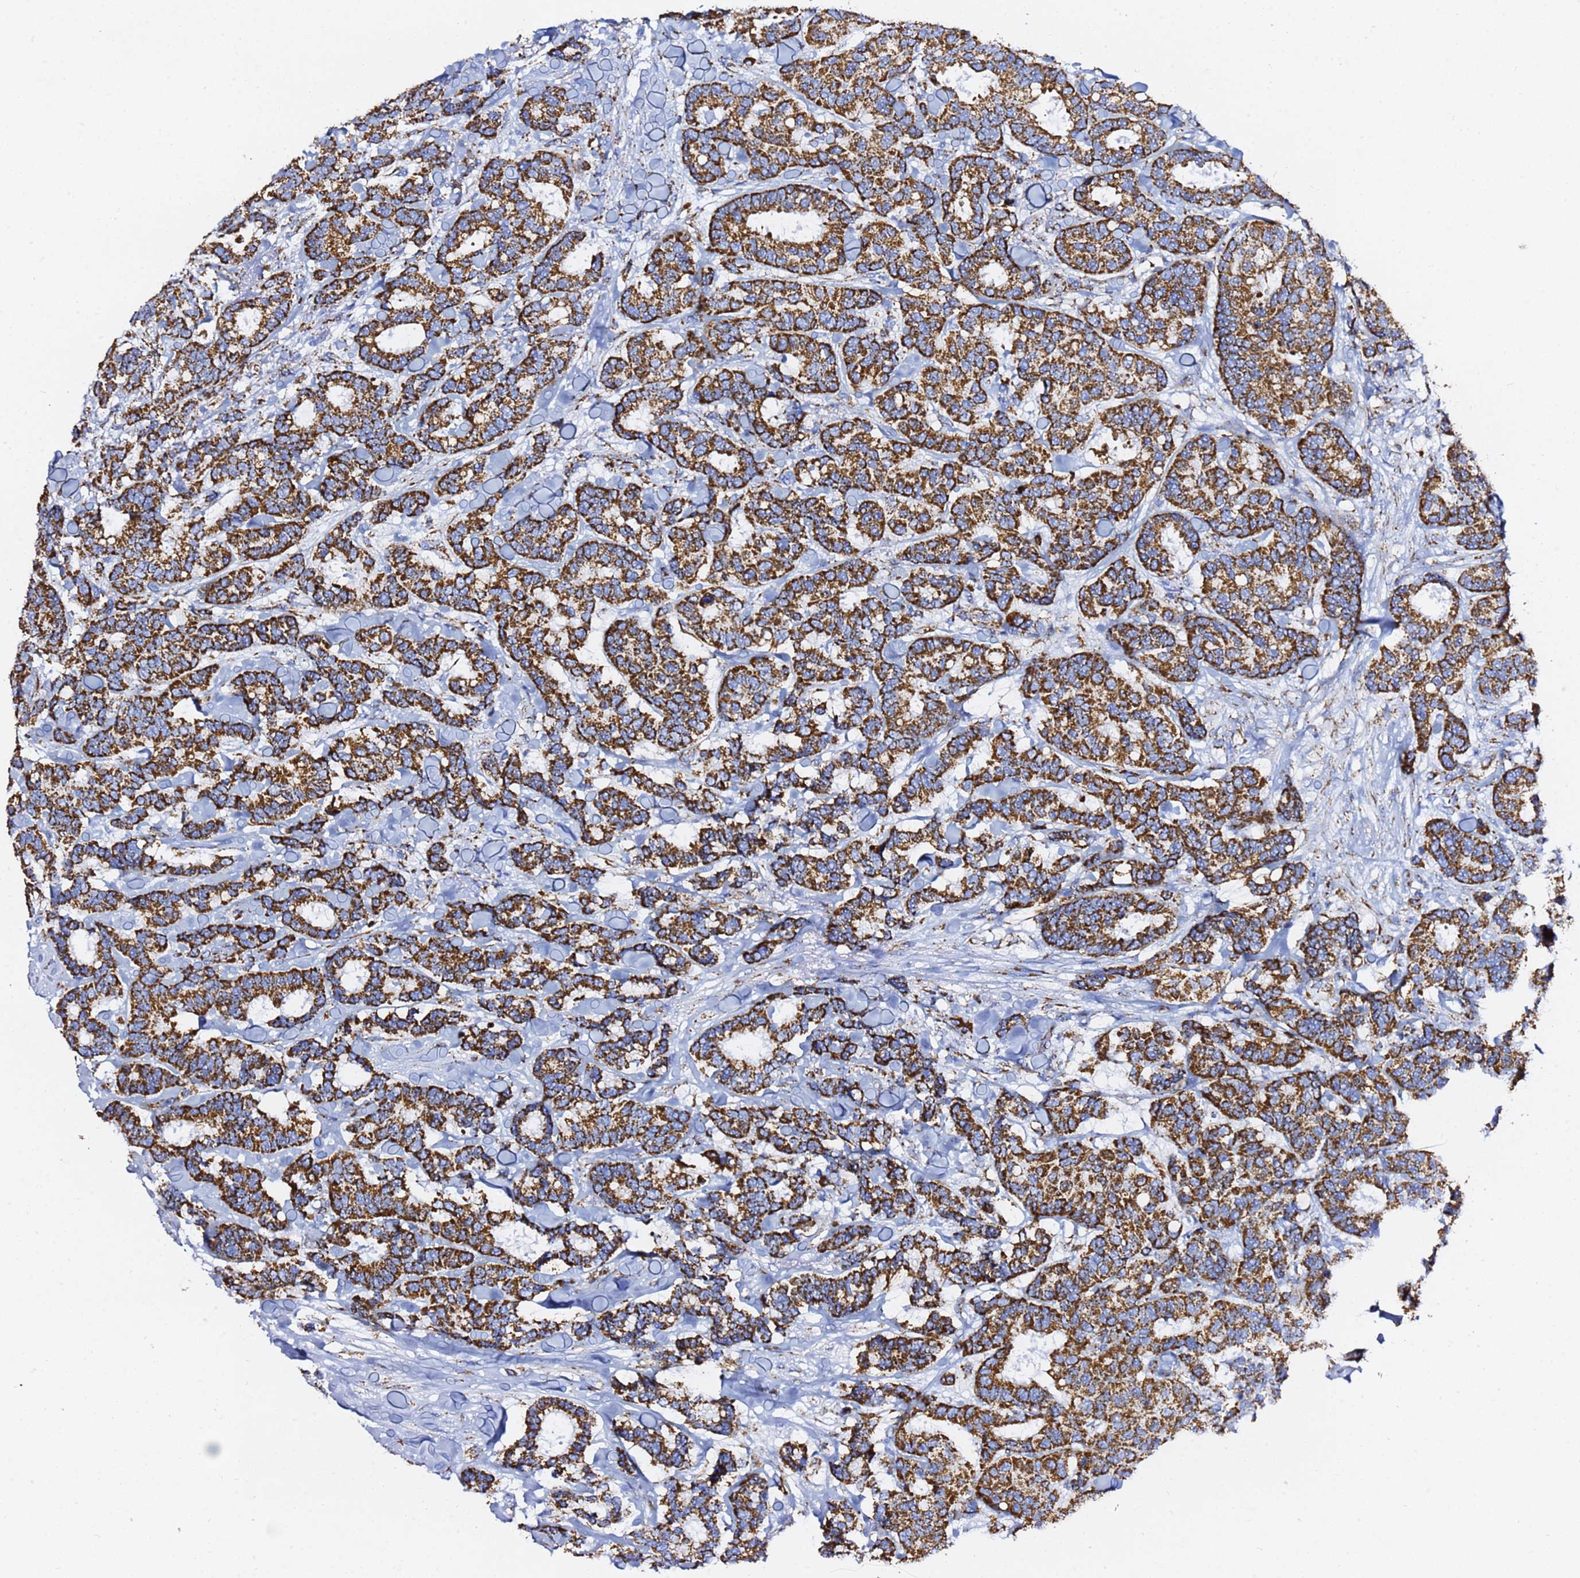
{"staining": {"intensity": "strong", "quantity": ">75%", "location": "cytoplasmic/membranous"}, "tissue": "breast cancer", "cell_type": "Tumor cells", "image_type": "cancer", "snomed": [{"axis": "morphology", "description": "Normal tissue, NOS"}, {"axis": "morphology", "description": "Duct carcinoma"}, {"axis": "topography", "description": "Breast"}], "caption": "The immunohistochemical stain shows strong cytoplasmic/membranous expression in tumor cells of infiltrating ductal carcinoma (breast) tissue. The staining was performed using DAB to visualize the protein expression in brown, while the nuclei were stained in blue with hematoxylin (Magnification: 20x).", "gene": "PHB2", "patient": {"sex": "female", "age": 87}}